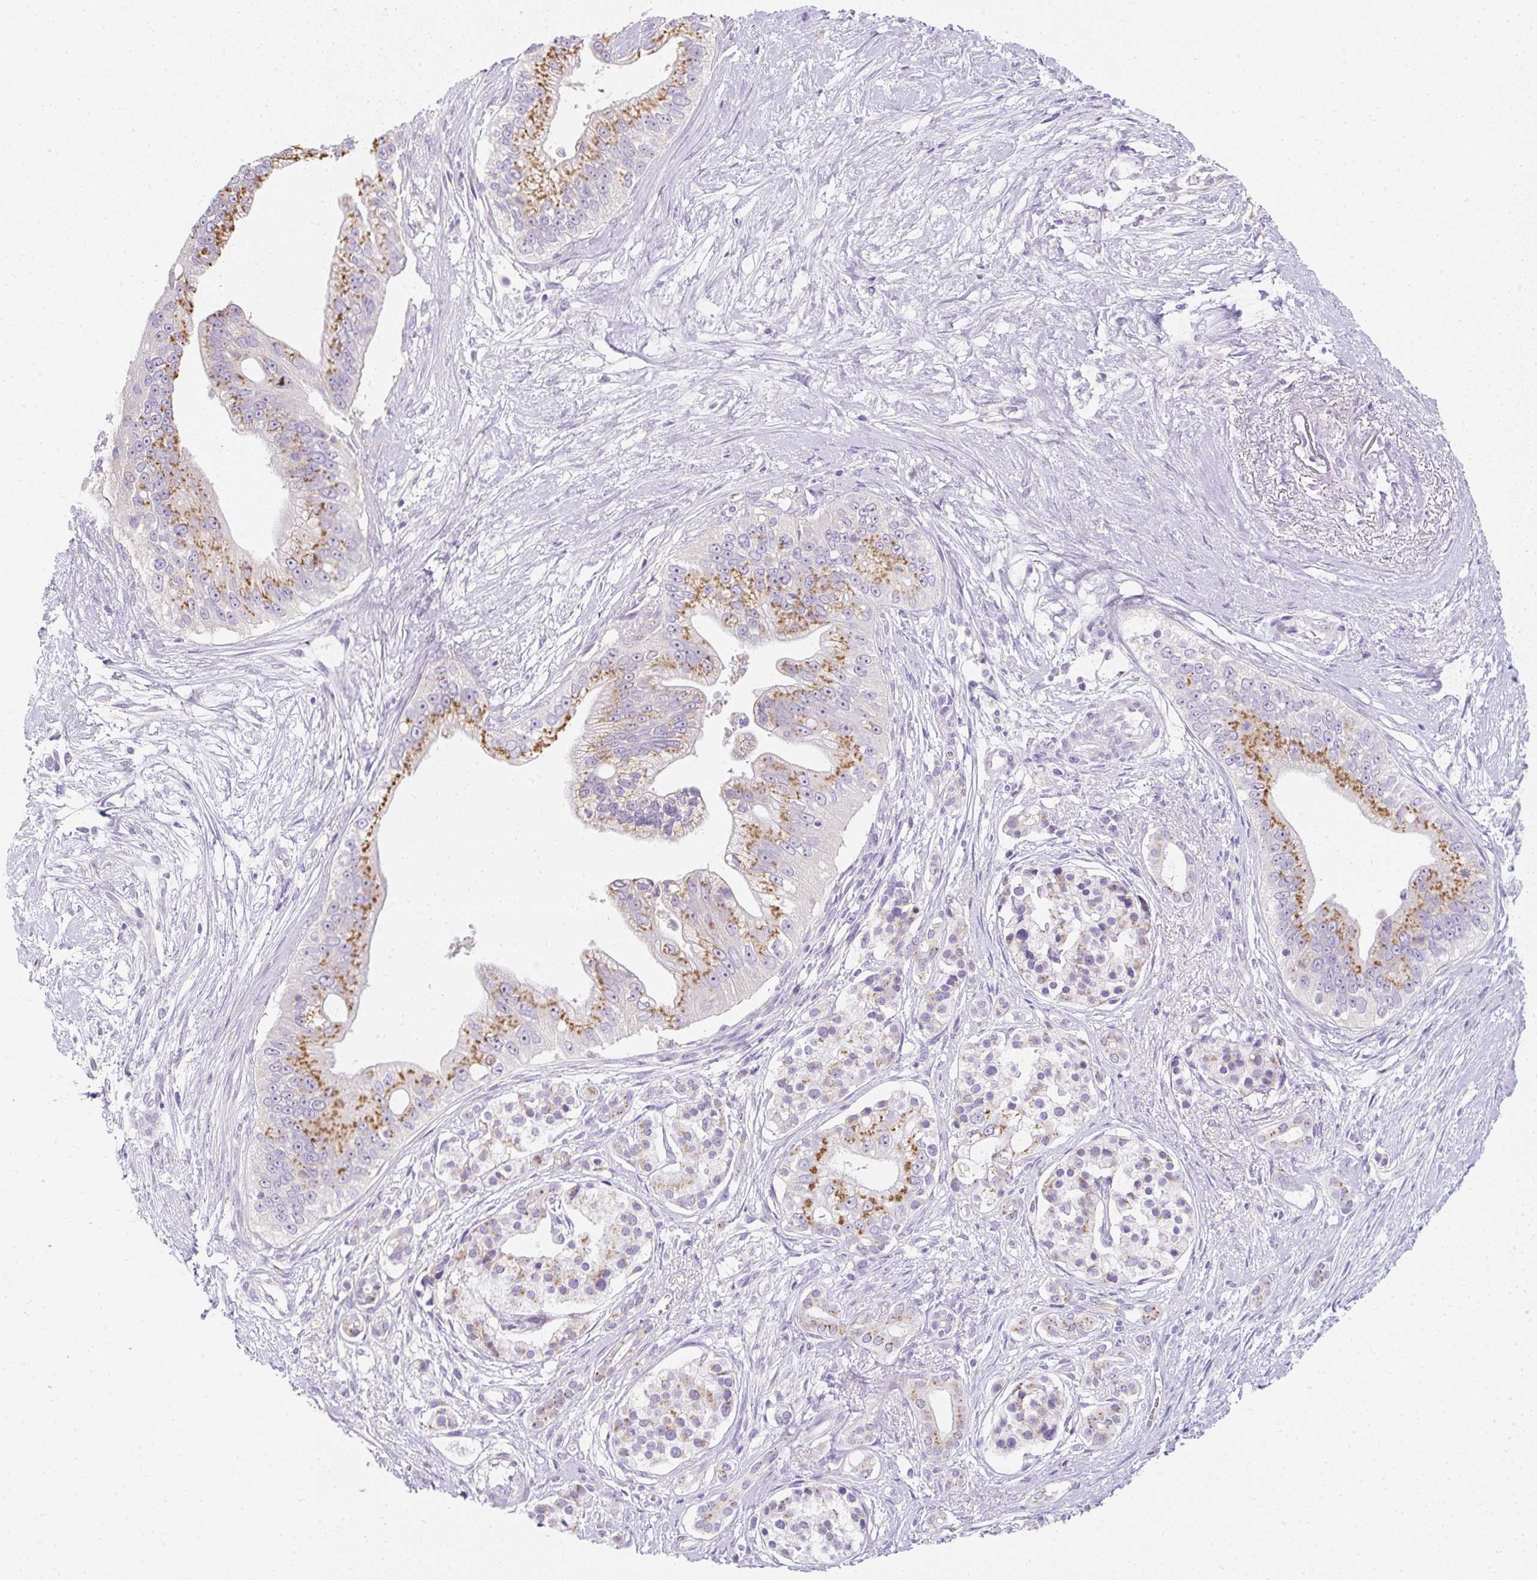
{"staining": {"intensity": "moderate", "quantity": "25%-75%", "location": "cytoplasmic/membranous"}, "tissue": "pancreatic cancer", "cell_type": "Tumor cells", "image_type": "cancer", "snomed": [{"axis": "morphology", "description": "Adenocarcinoma, NOS"}, {"axis": "topography", "description": "Pancreas"}], "caption": "Brown immunohistochemical staining in human pancreatic cancer reveals moderate cytoplasmic/membranous expression in approximately 25%-75% of tumor cells.", "gene": "DTX4", "patient": {"sex": "male", "age": 70}}